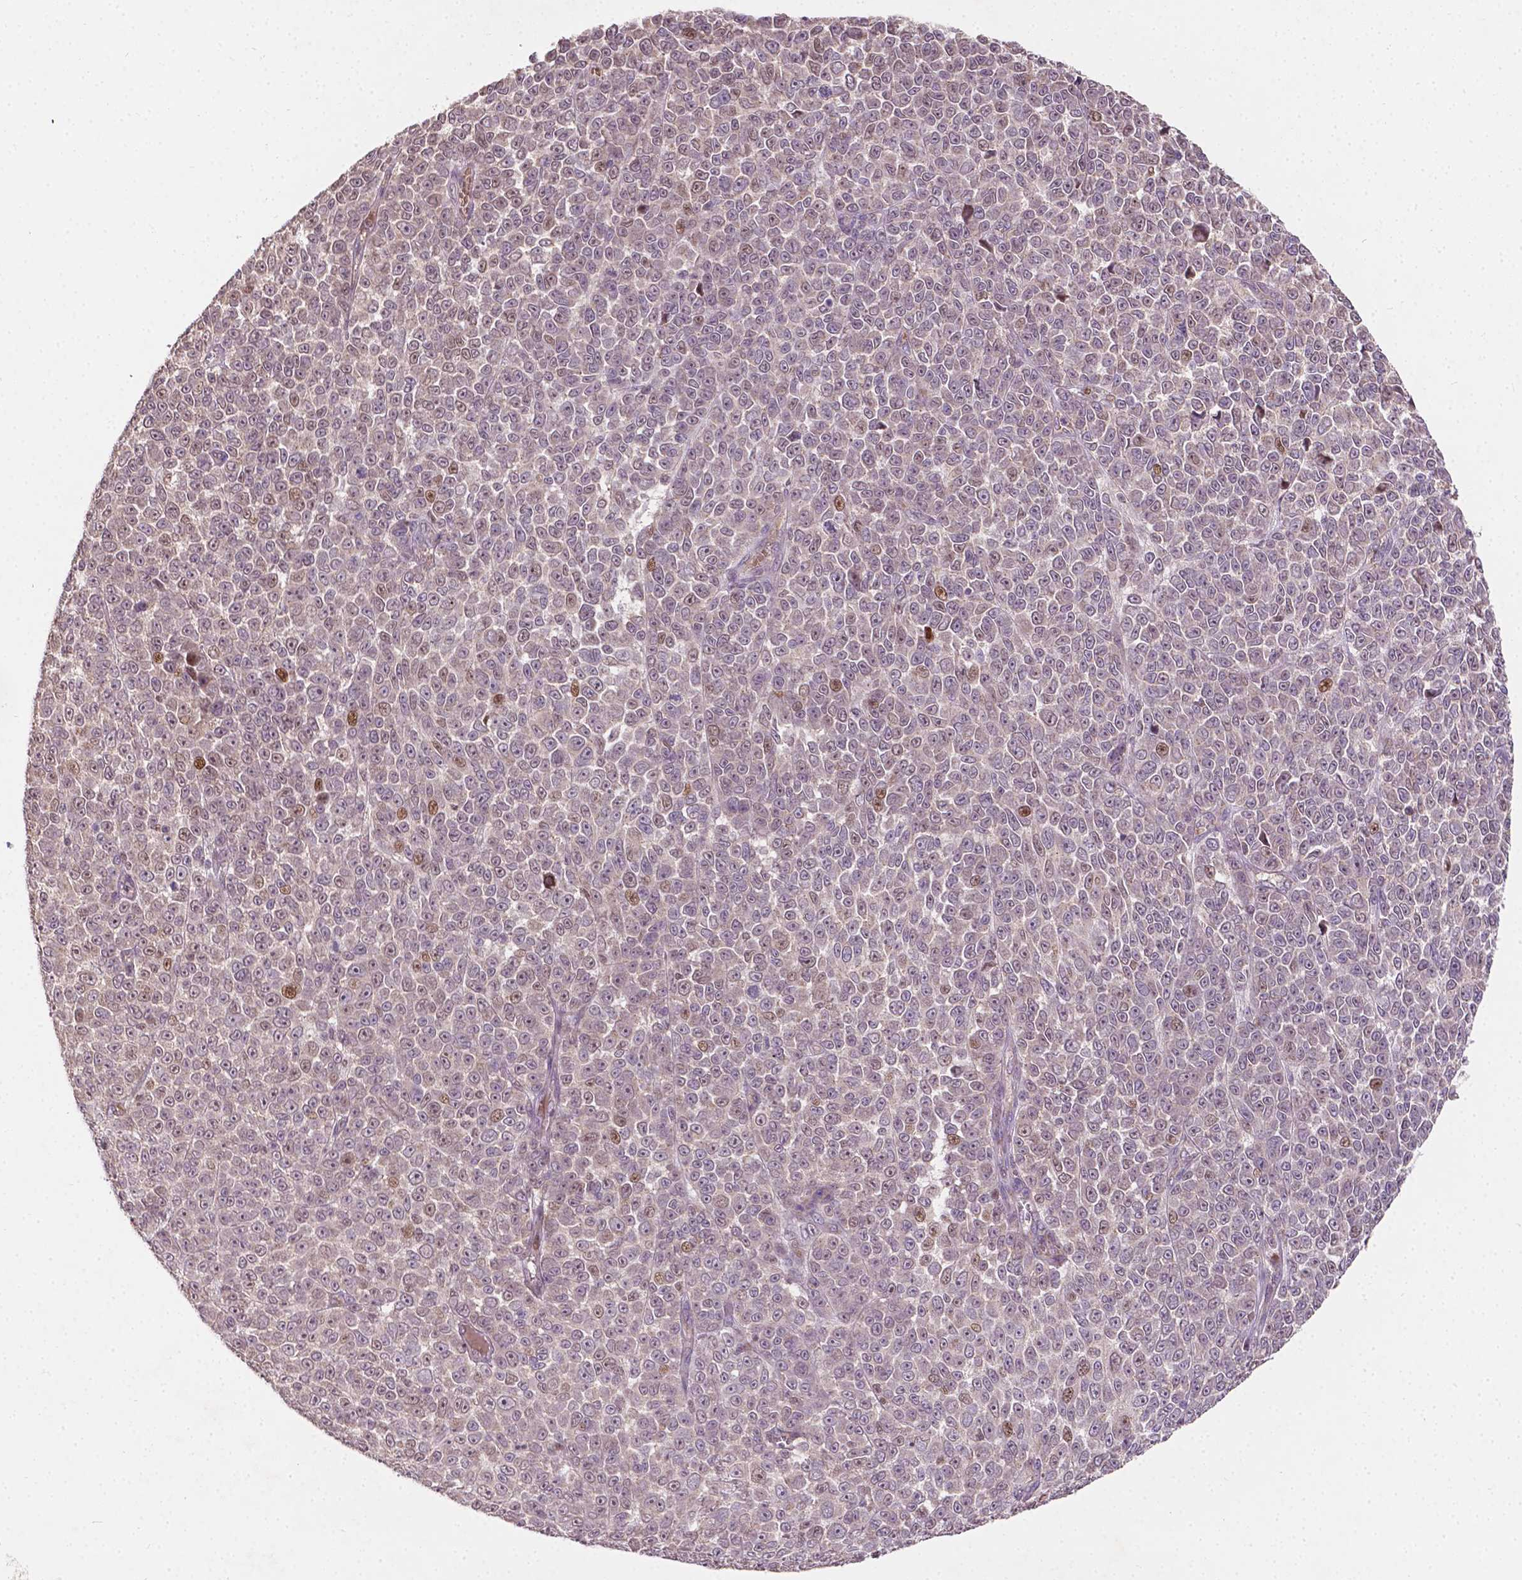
{"staining": {"intensity": "moderate", "quantity": "<25%", "location": "nuclear"}, "tissue": "melanoma", "cell_type": "Tumor cells", "image_type": "cancer", "snomed": [{"axis": "morphology", "description": "Malignant melanoma, NOS"}, {"axis": "topography", "description": "Skin"}], "caption": "Immunohistochemistry (DAB (3,3'-diaminobenzidine)) staining of human malignant melanoma demonstrates moderate nuclear protein positivity in approximately <25% of tumor cells. (Brightfield microscopy of DAB IHC at high magnification).", "gene": "DUSP16", "patient": {"sex": "female", "age": 95}}